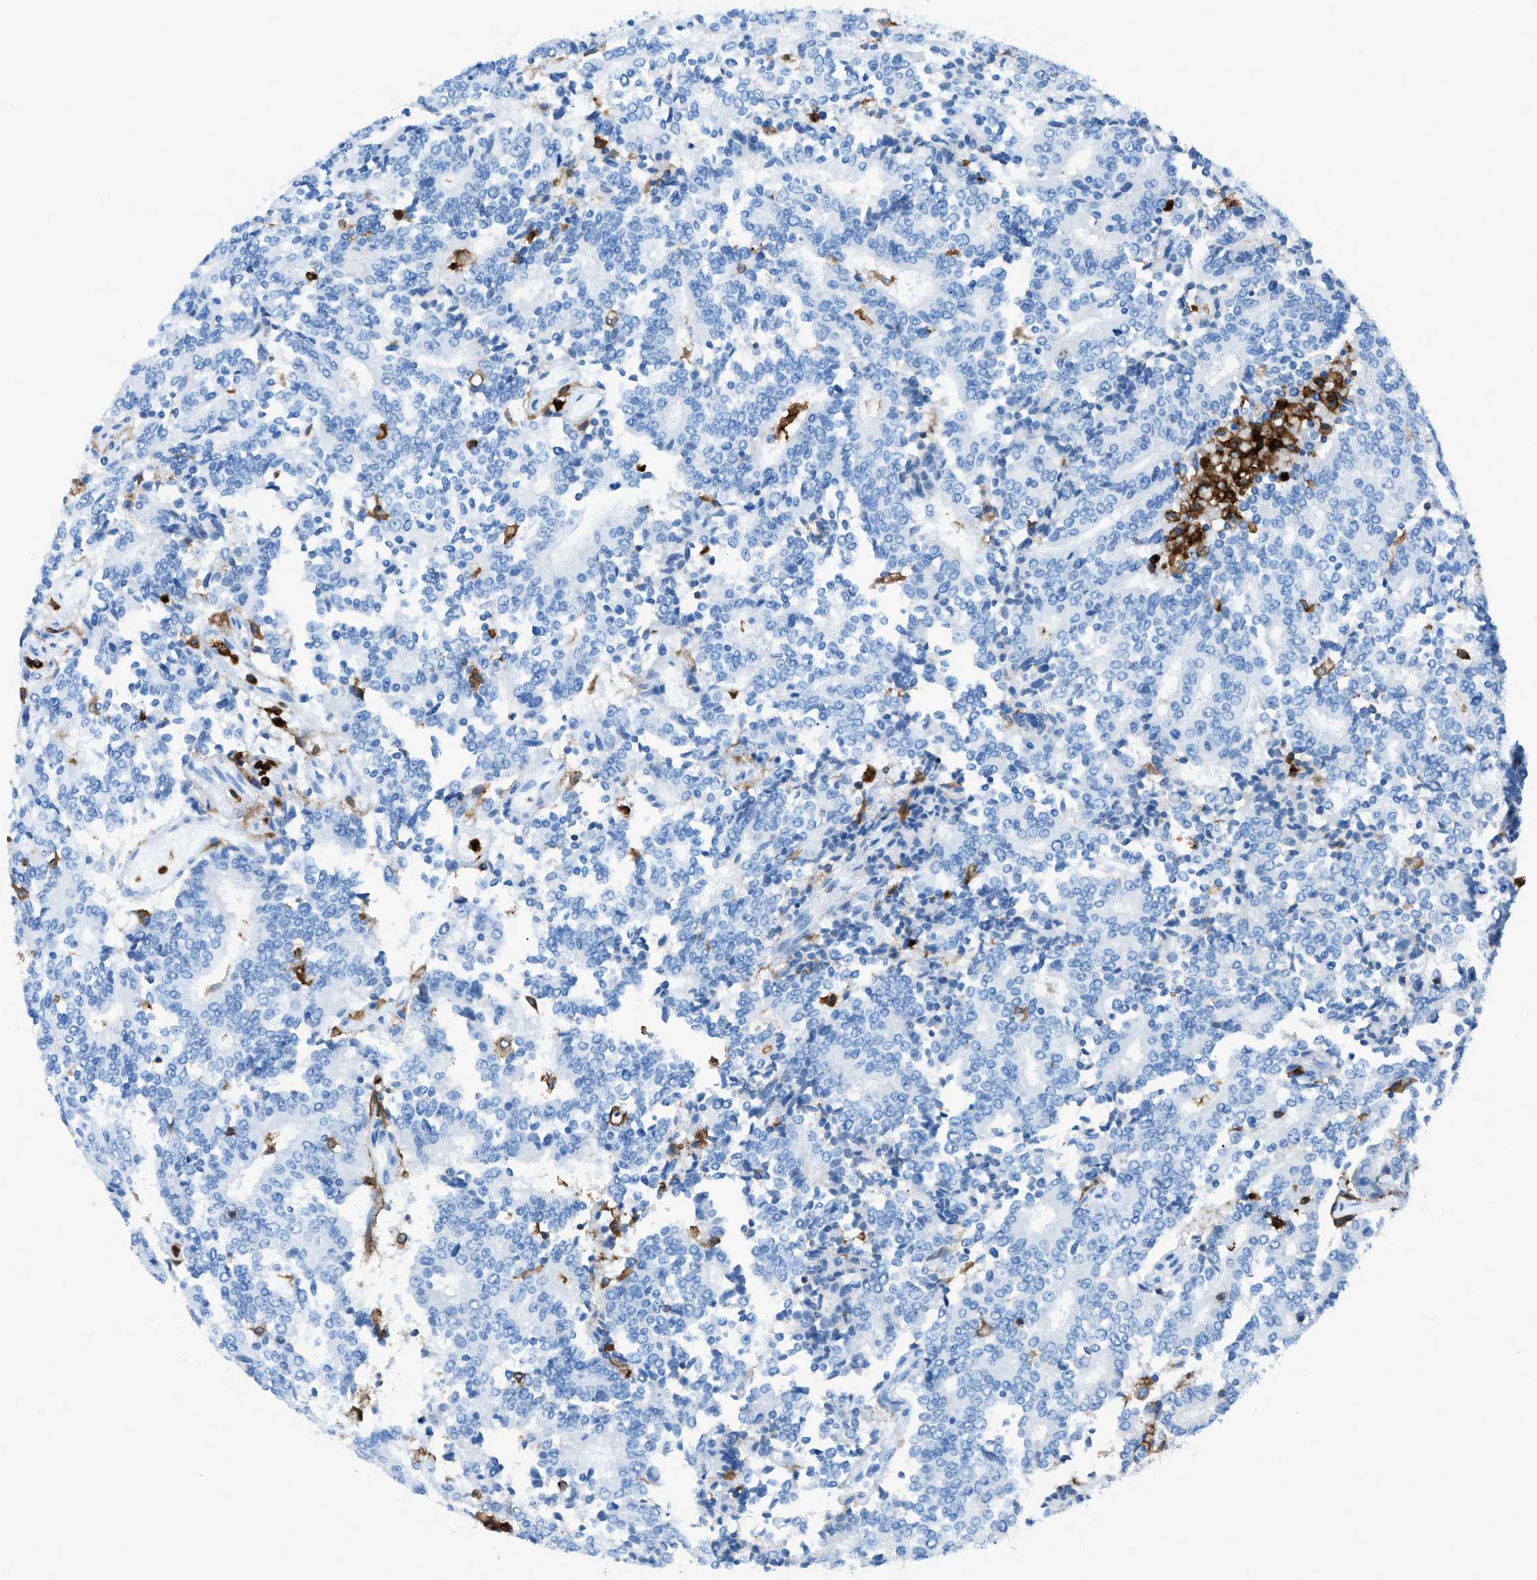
{"staining": {"intensity": "negative", "quantity": "none", "location": "none"}, "tissue": "prostate cancer", "cell_type": "Tumor cells", "image_type": "cancer", "snomed": [{"axis": "morphology", "description": "Normal tissue, NOS"}, {"axis": "morphology", "description": "Adenocarcinoma, High grade"}, {"axis": "topography", "description": "Prostate"}, {"axis": "topography", "description": "Seminal veicle"}], "caption": "Human prostate cancer (high-grade adenocarcinoma) stained for a protein using IHC reveals no expression in tumor cells.", "gene": "ITGB2", "patient": {"sex": "male", "age": 55}}